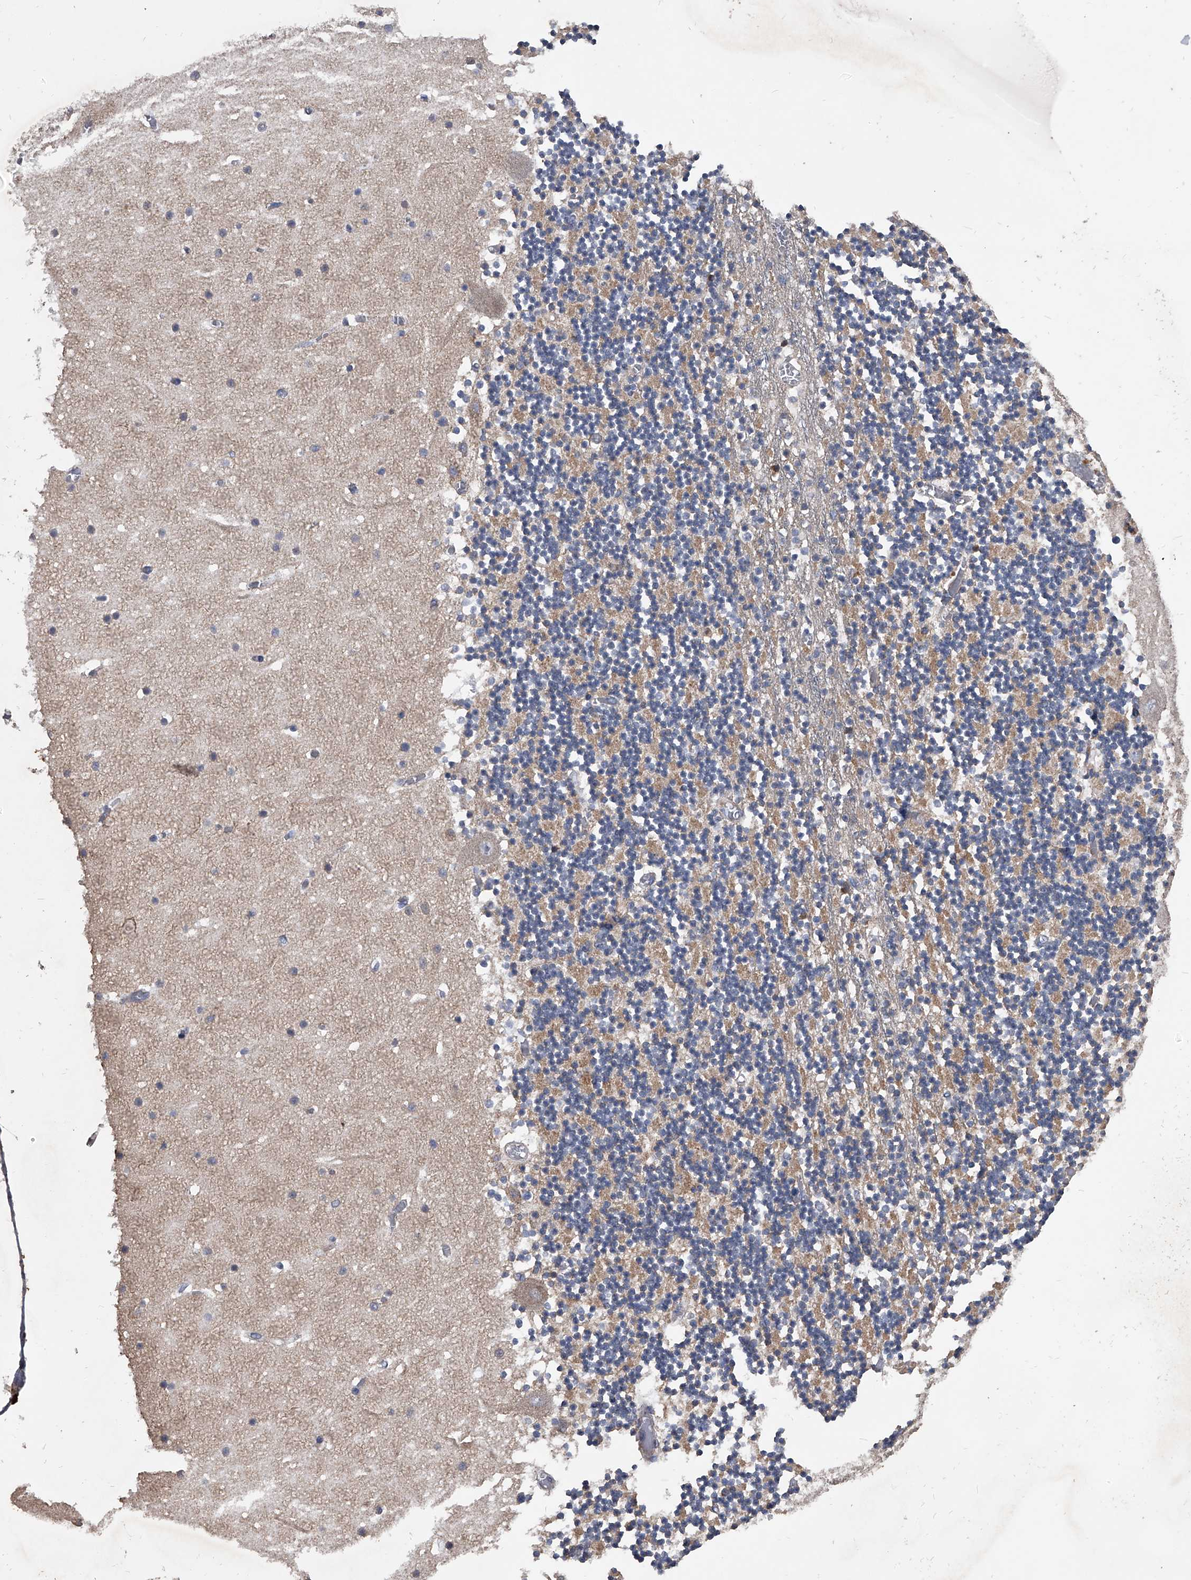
{"staining": {"intensity": "moderate", "quantity": "25%-75%", "location": "cytoplasmic/membranous"}, "tissue": "cerebellum", "cell_type": "Cells in granular layer", "image_type": "normal", "snomed": [{"axis": "morphology", "description": "Normal tissue, NOS"}, {"axis": "topography", "description": "Cerebellum"}], "caption": "A brown stain labels moderate cytoplasmic/membranous positivity of a protein in cells in granular layer of normal human cerebellum. (brown staining indicates protein expression, while blue staining denotes nuclei).", "gene": "NRP1", "patient": {"sex": "female", "age": 28}}